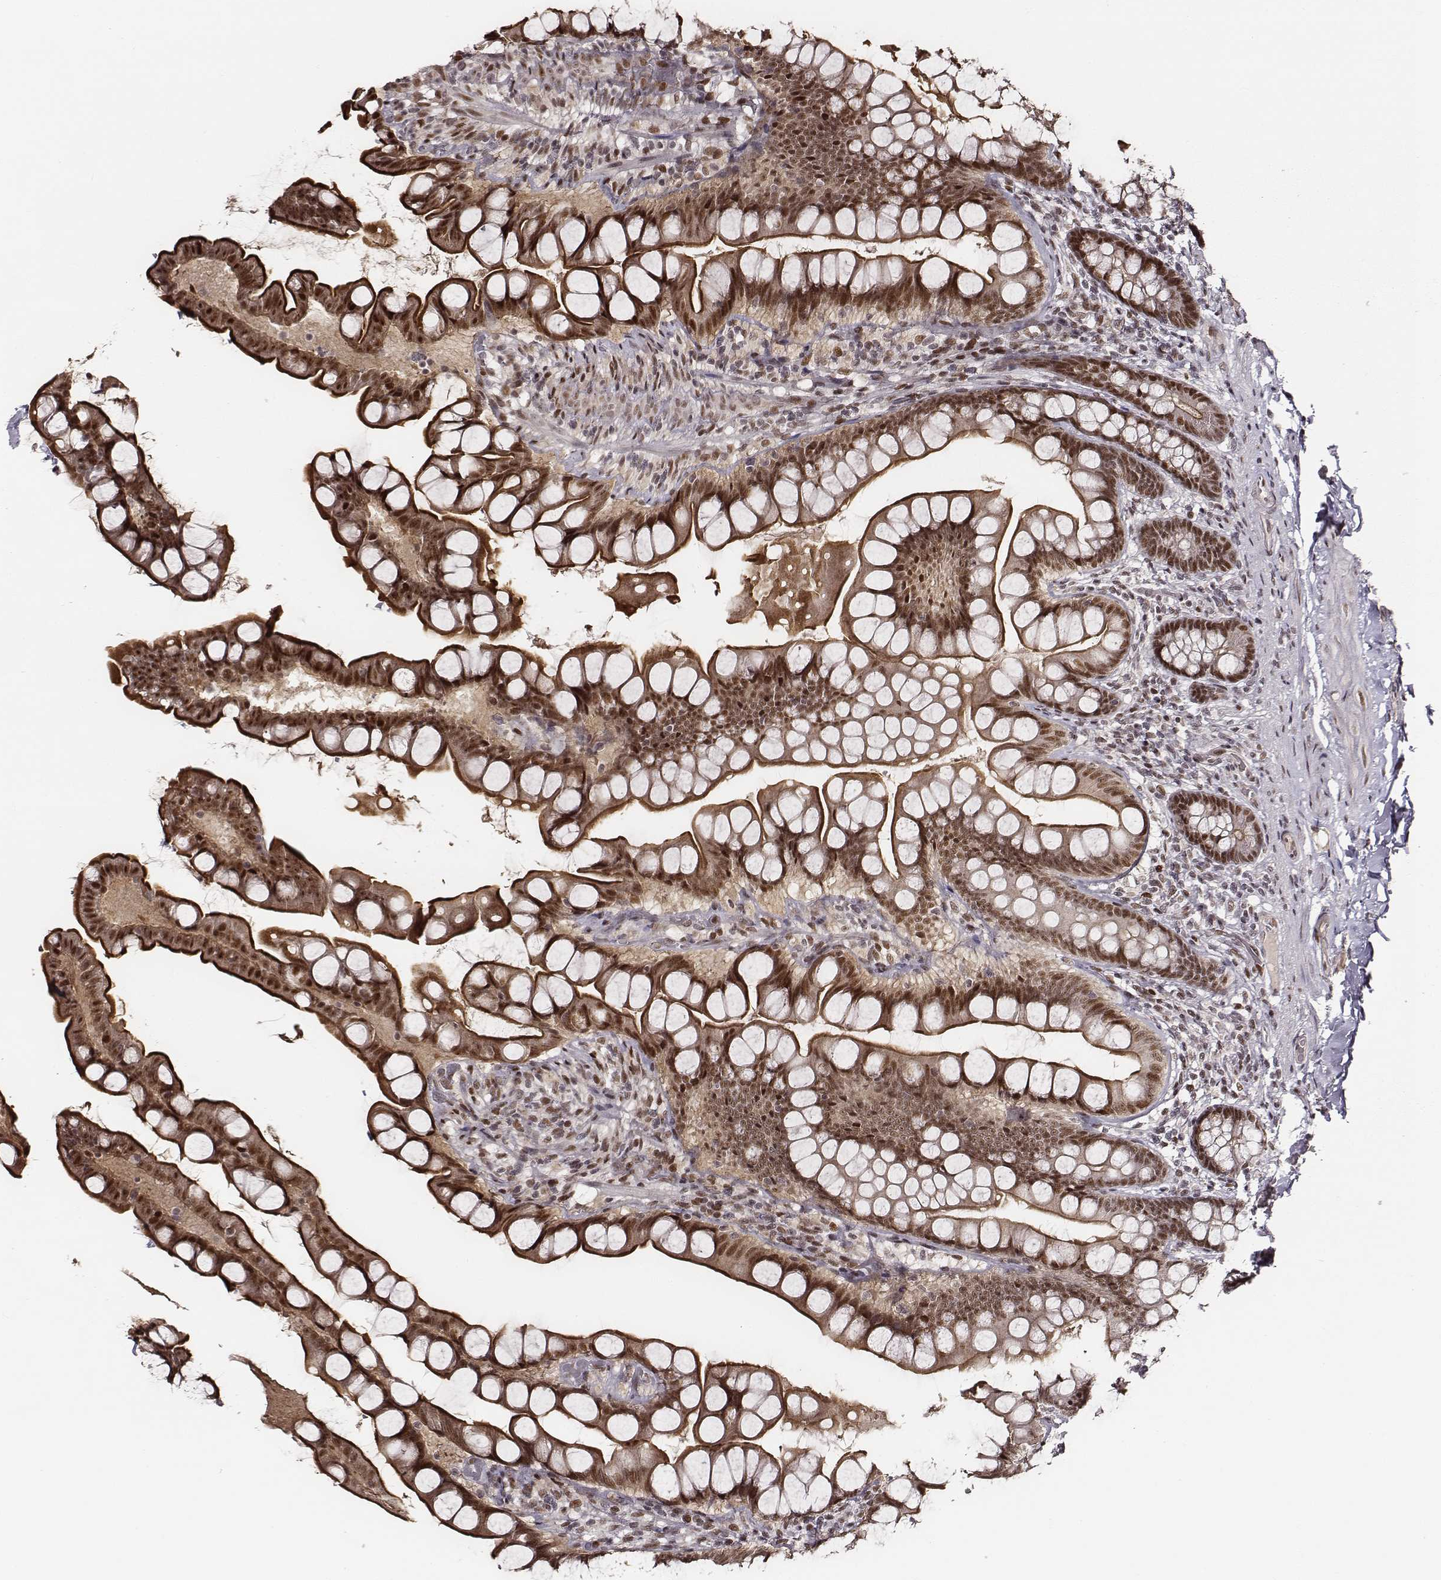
{"staining": {"intensity": "strong", "quantity": ">75%", "location": "nuclear"}, "tissue": "small intestine", "cell_type": "Glandular cells", "image_type": "normal", "snomed": [{"axis": "morphology", "description": "Normal tissue, NOS"}, {"axis": "topography", "description": "Small intestine"}], "caption": "Glandular cells demonstrate high levels of strong nuclear positivity in approximately >75% of cells in normal small intestine. (IHC, brightfield microscopy, high magnification).", "gene": "PPARA", "patient": {"sex": "male", "age": 70}}